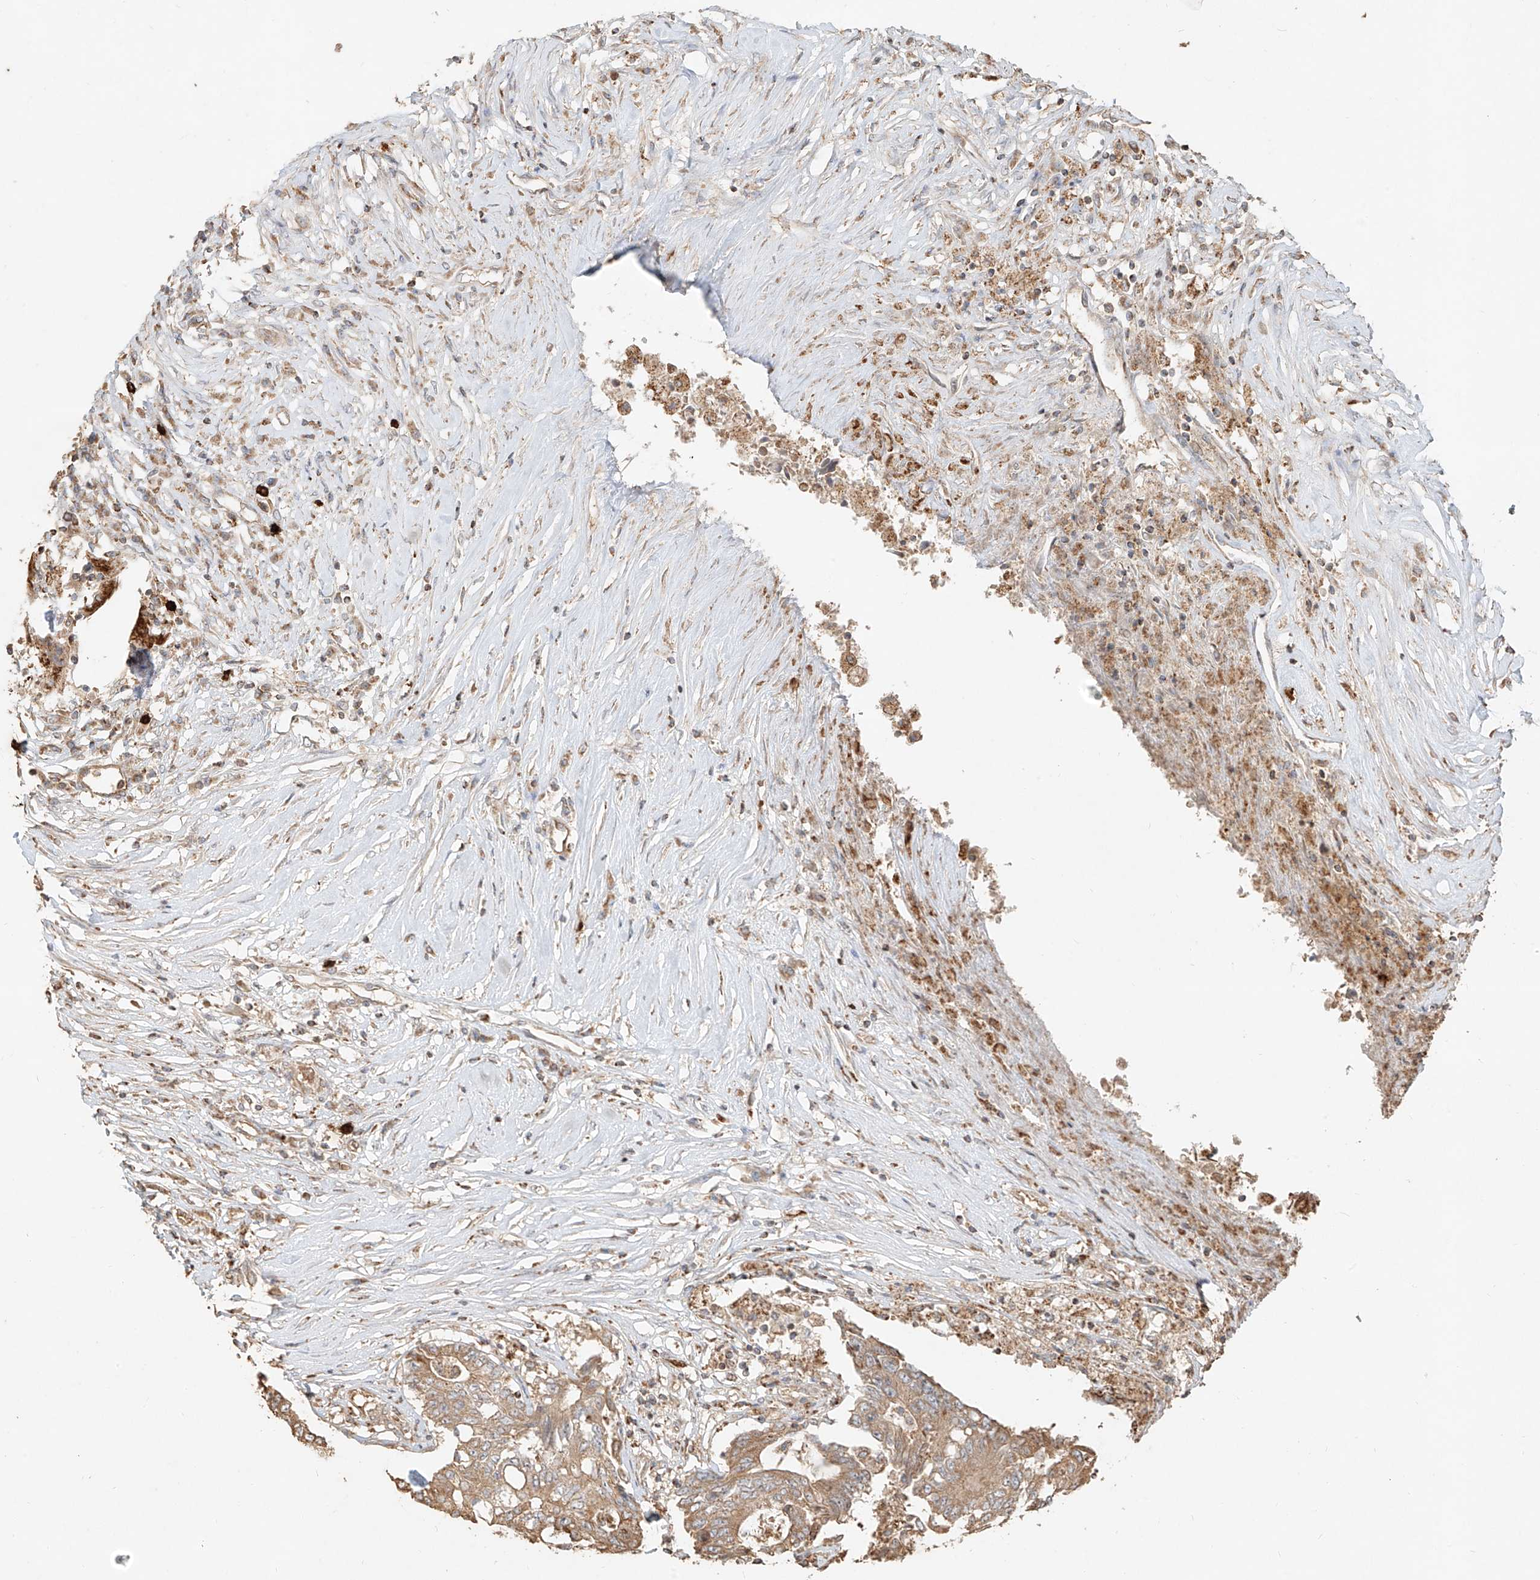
{"staining": {"intensity": "moderate", "quantity": ">75%", "location": "cytoplasmic/membranous"}, "tissue": "colorectal cancer", "cell_type": "Tumor cells", "image_type": "cancer", "snomed": [{"axis": "morphology", "description": "Adenocarcinoma, NOS"}, {"axis": "topography", "description": "Rectum"}], "caption": "Brown immunohistochemical staining in colorectal cancer demonstrates moderate cytoplasmic/membranous expression in approximately >75% of tumor cells. The staining is performed using DAB (3,3'-diaminobenzidine) brown chromogen to label protein expression. The nuclei are counter-stained blue using hematoxylin.", "gene": "EFNB1", "patient": {"sex": "male", "age": 63}}